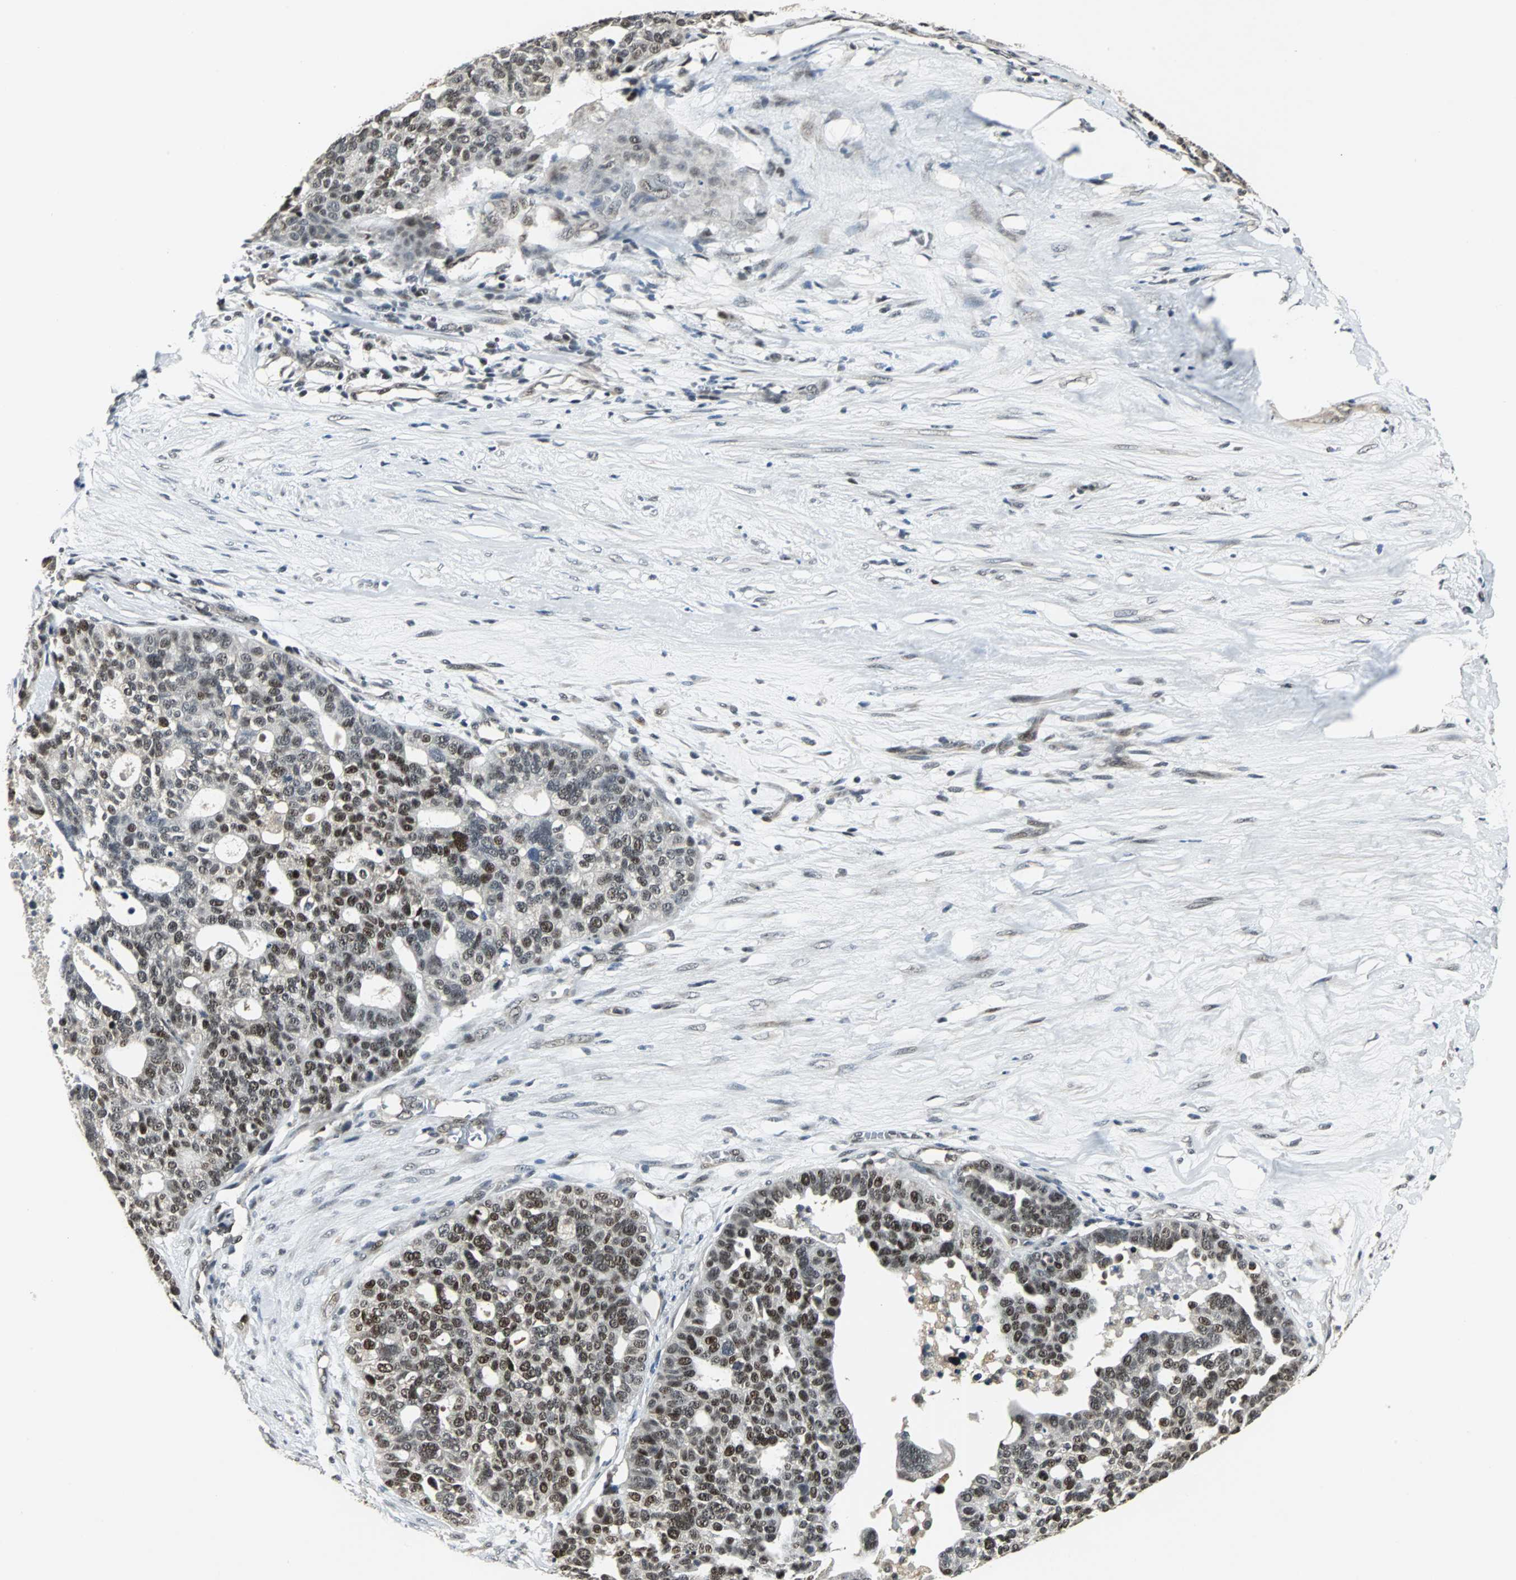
{"staining": {"intensity": "strong", "quantity": ">75%", "location": "nuclear"}, "tissue": "ovarian cancer", "cell_type": "Tumor cells", "image_type": "cancer", "snomed": [{"axis": "morphology", "description": "Cystadenocarcinoma, serous, NOS"}, {"axis": "topography", "description": "Ovary"}], "caption": "High-power microscopy captured an IHC photomicrograph of ovarian cancer, revealing strong nuclear positivity in approximately >75% of tumor cells.", "gene": "MED4", "patient": {"sex": "female", "age": 59}}